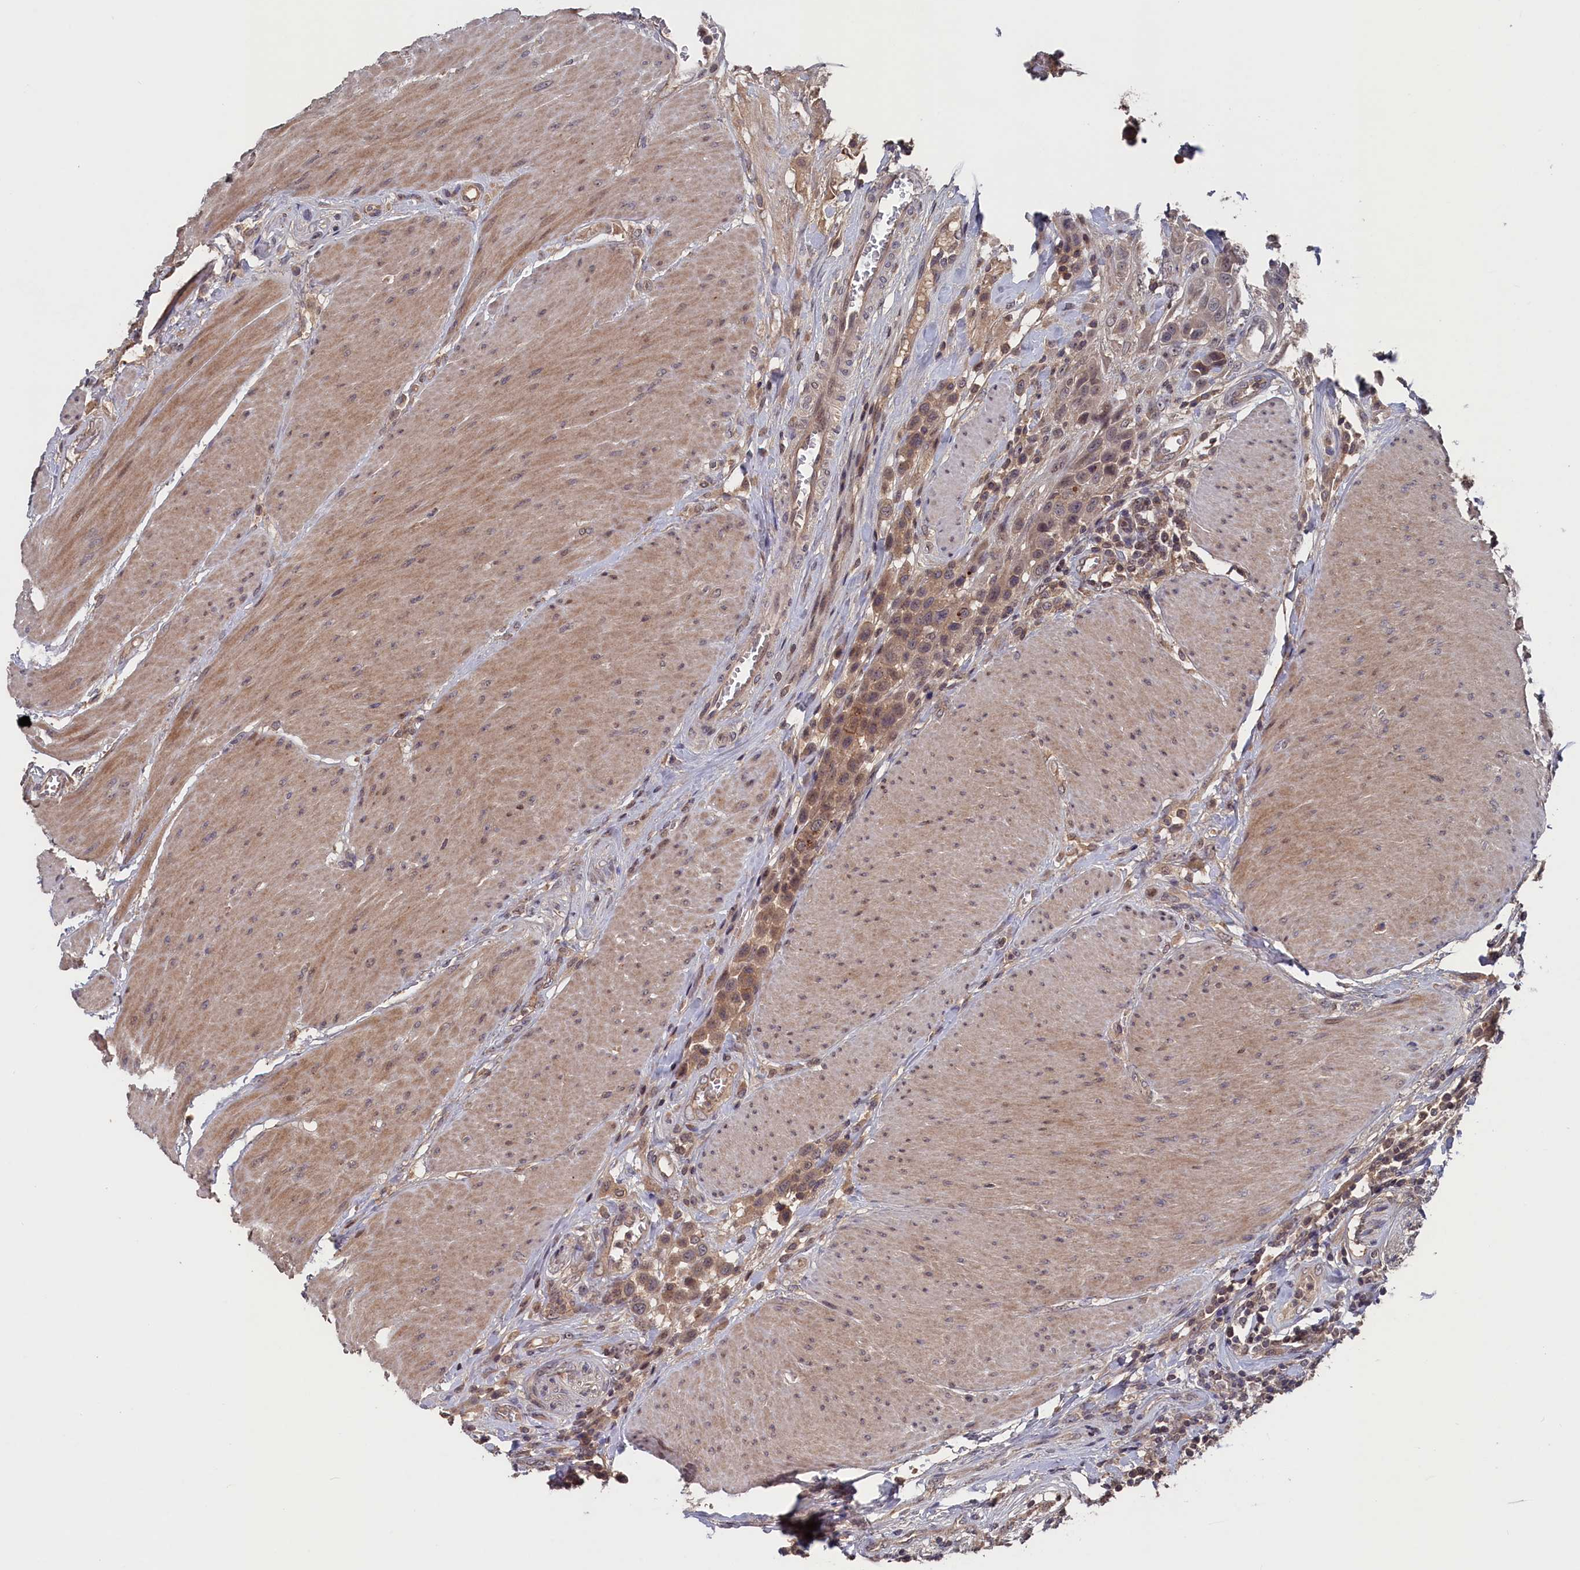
{"staining": {"intensity": "moderate", "quantity": ">75%", "location": "cytoplasmic/membranous"}, "tissue": "urothelial cancer", "cell_type": "Tumor cells", "image_type": "cancer", "snomed": [{"axis": "morphology", "description": "Urothelial carcinoma, High grade"}, {"axis": "topography", "description": "Urinary bladder"}], "caption": "Brown immunohistochemical staining in human urothelial carcinoma (high-grade) demonstrates moderate cytoplasmic/membranous expression in approximately >75% of tumor cells.", "gene": "TMC5", "patient": {"sex": "male", "age": 50}}